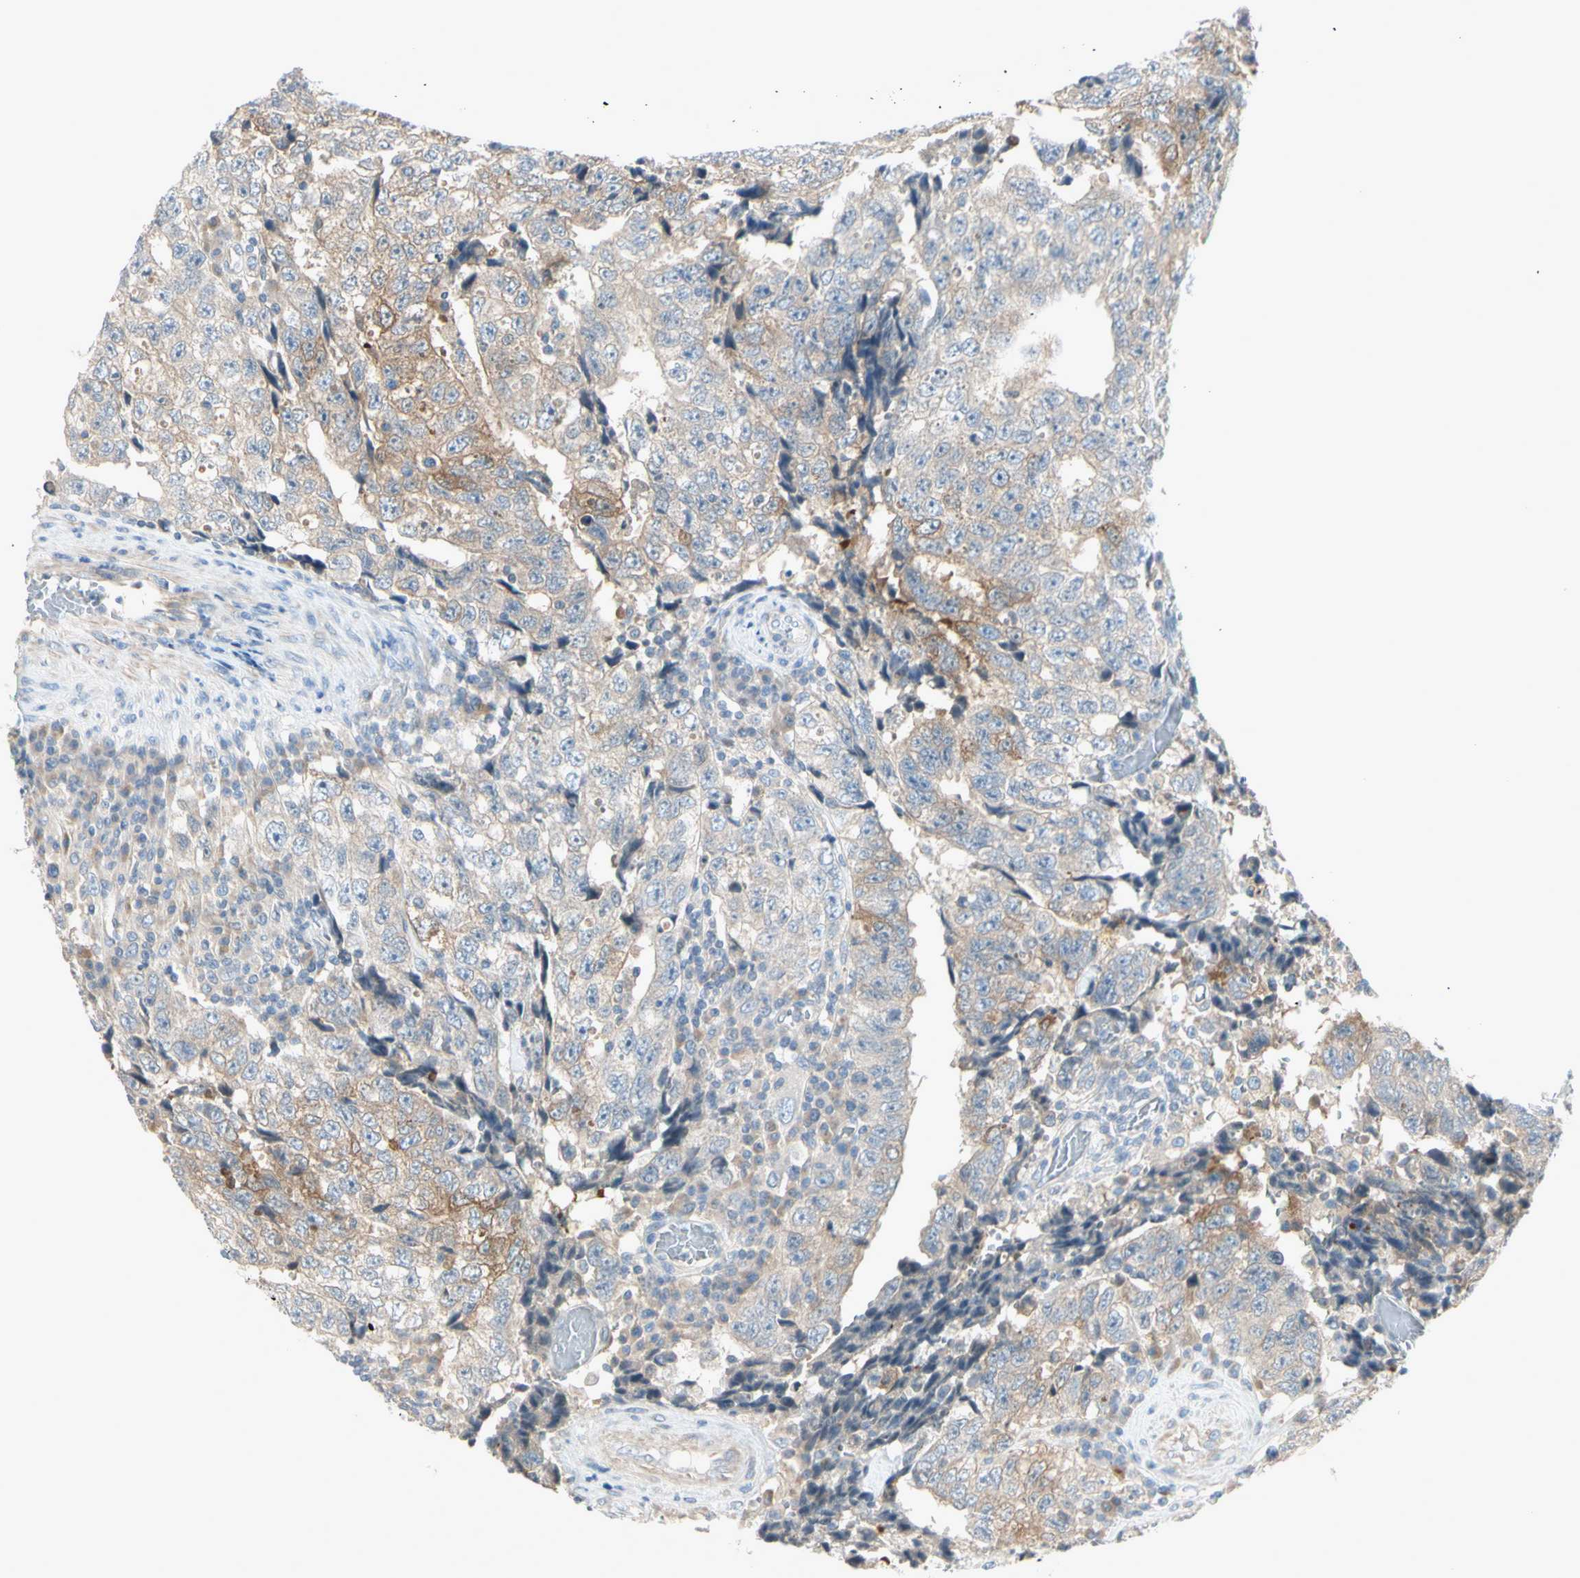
{"staining": {"intensity": "strong", "quantity": "25%-75%", "location": "cytoplasmic/membranous"}, "tissue": "testis cancer", "cell_type": "Tumor cells", "image_type": "cancer", "snomed": [{"axis": "morphology", "description": "Necrosis, NOS"}, {"axis": "morphology", "description": "Carcinoma, Embryonal, NOS"}, {"axis": "topography", "description": "Testis"}], "caption": "Strong cytoplasmic/membranous staining for a protein is present in about 25%-75% of tumor cells of testis cancer (embryonal carcinoma) using immunohistochemistry.", "gene": "CYP2E1", "patient": {"sex": "male", "age": 19}}